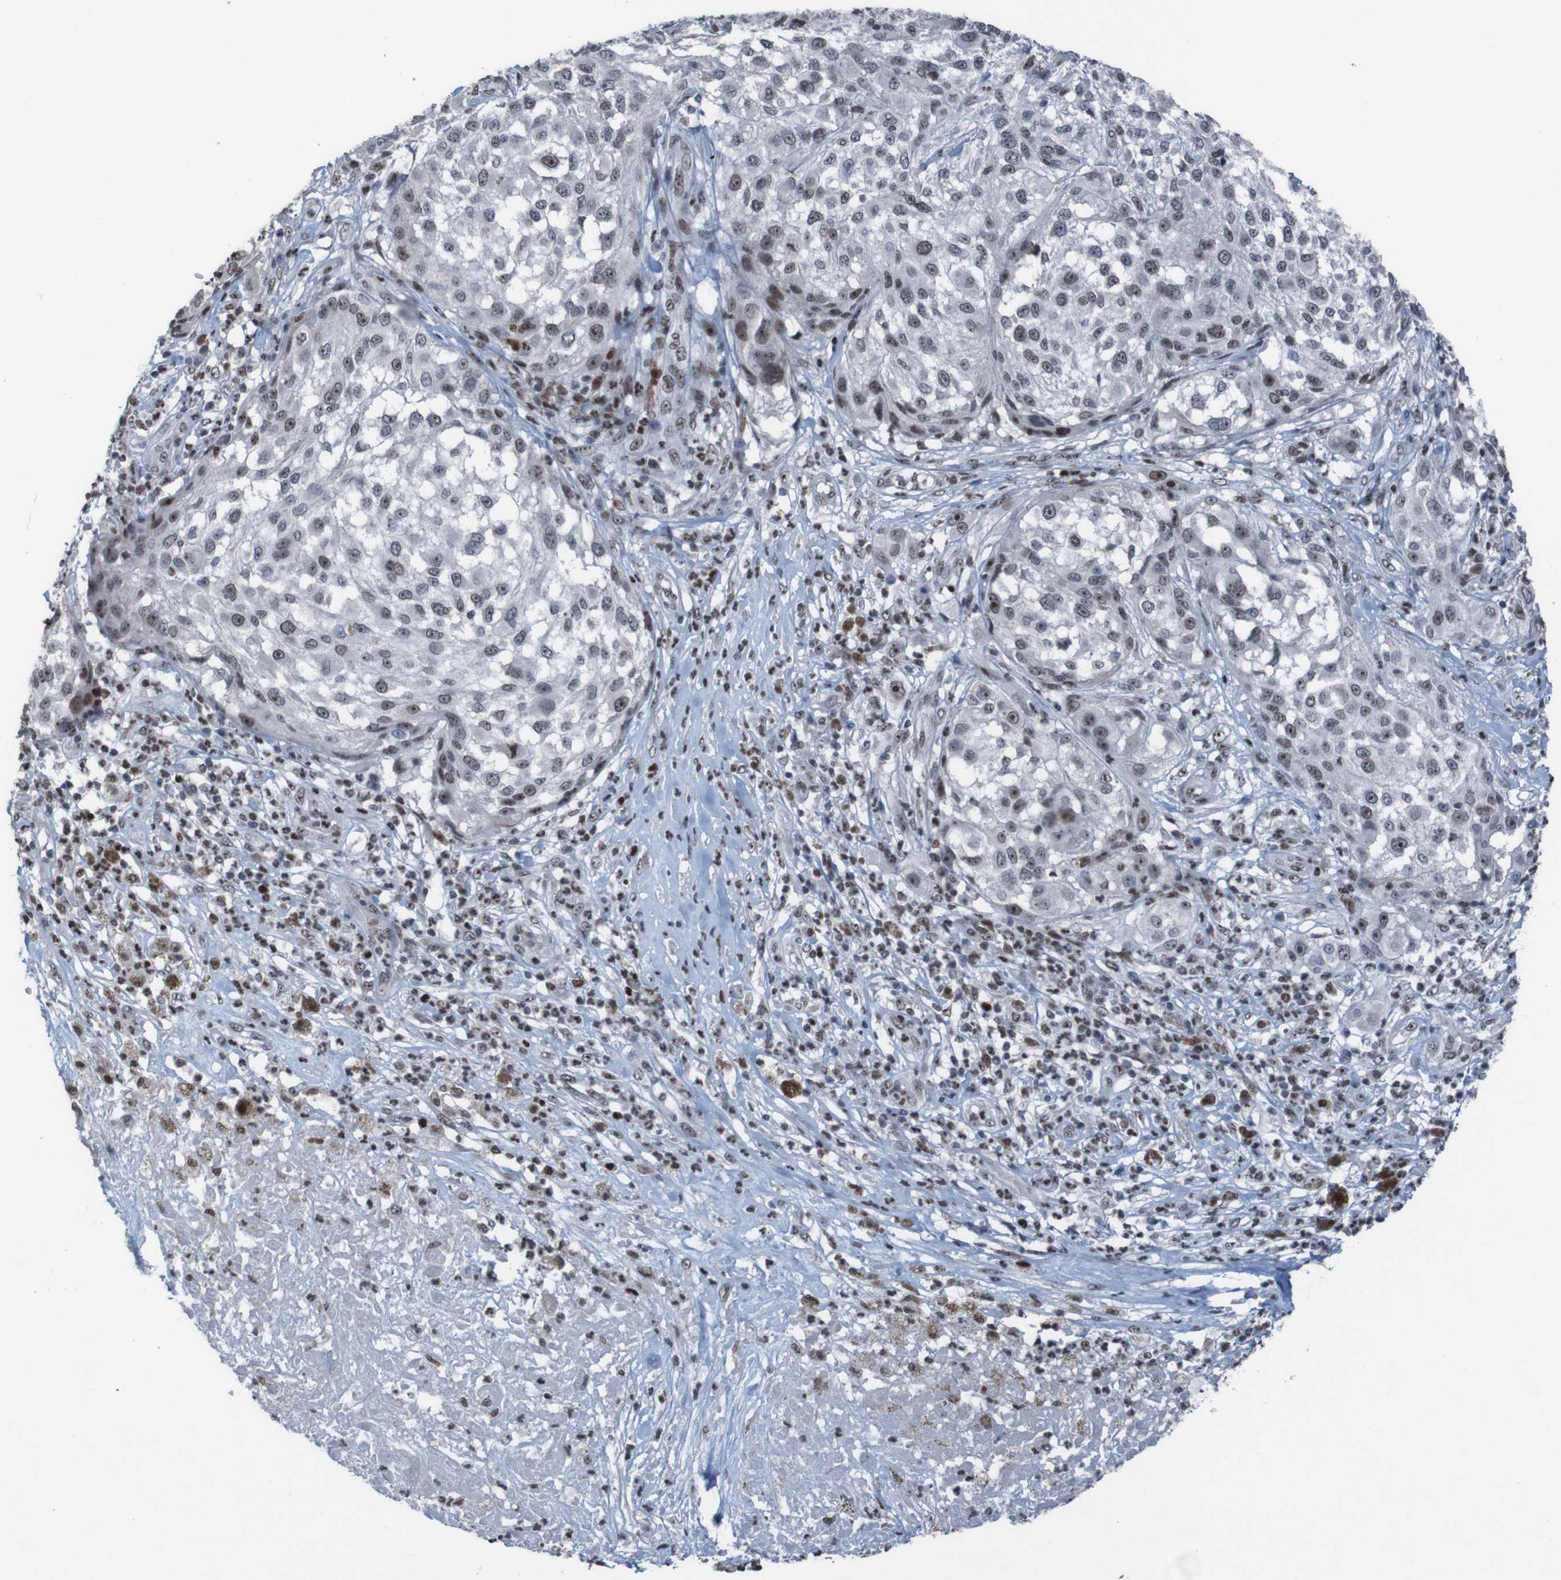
{"staining": {"intensity": "strong", "quantity": "<25%", "location": "nuclear"}, "tissue": "melanoma", "cell_type": "Tumor cells", "image_type": "cancer", "snomed": [{"axis": "morphology", "description": "Necrosis, NOS"}, {"axis": "morphology", "description": "Malignant melanoma, NOS"}, {"axis": "topography", "description": "Skin"}], "caption": "Malignant melanoma stained with a brown dye demonstrates strong nuclear positive staining in about <25% of tumor cells.", "gene": "PHF2", "patient": {"sex": "female", "age": 87}}